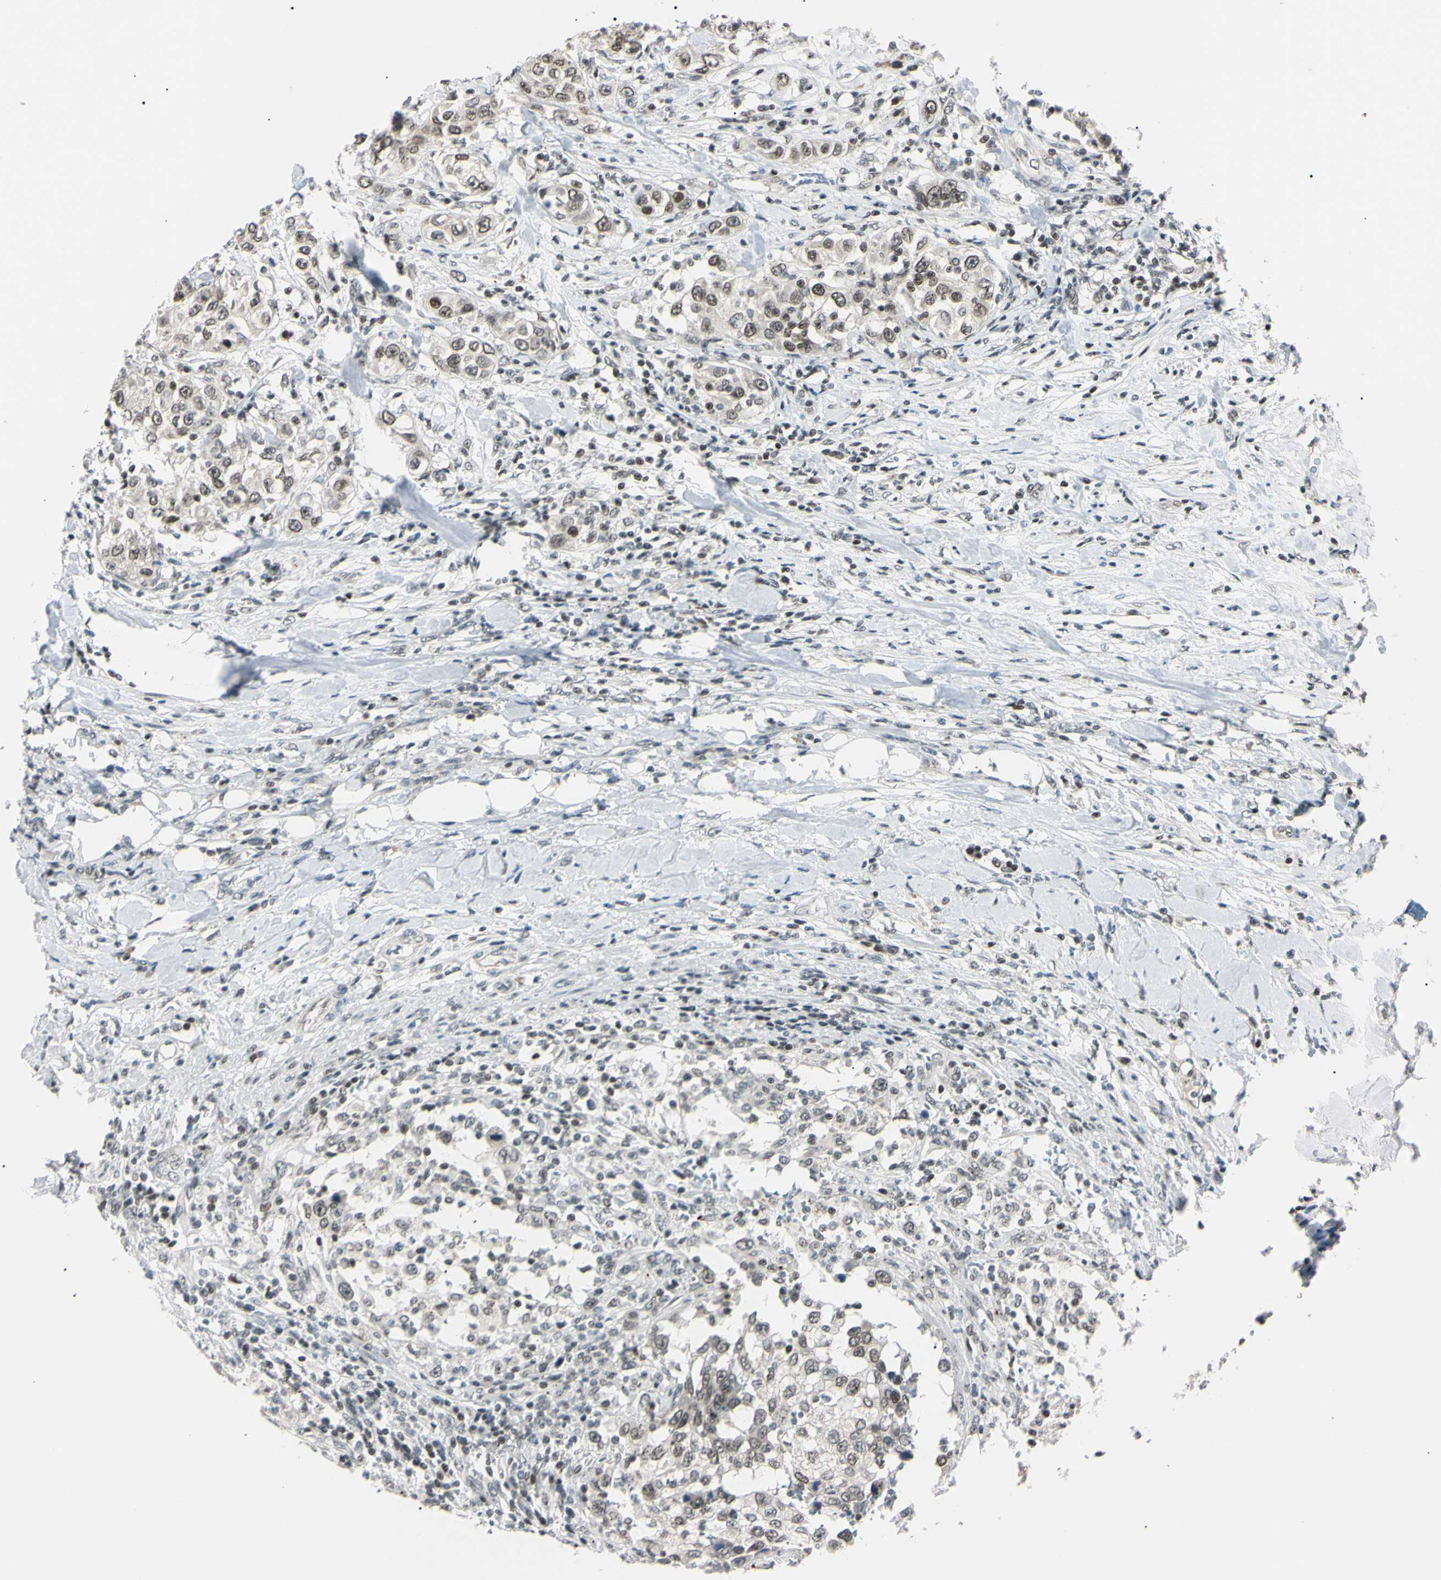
{"staining": {"intensity": "weak", "quantity": "25%-75%", "location": "nuclear"}, "tissue": "urothelial cancer", "cell_type": "Tumor cells", "image_type": "cancer", "snomed": [{"axis": "morphology", "description": "Urothelial carcinoma, High grade"}, {"axis": "topography", "description": "Urinary bladder"}], "caption": "Immunohistochemical staining of human urothelial cancer shows weak nuclear protein expression in about 25%-75% of tumor cells. Nuclei are stained in blue.", "gene": "C1orf174", "patient": {"sex": "female", "age": 80}}